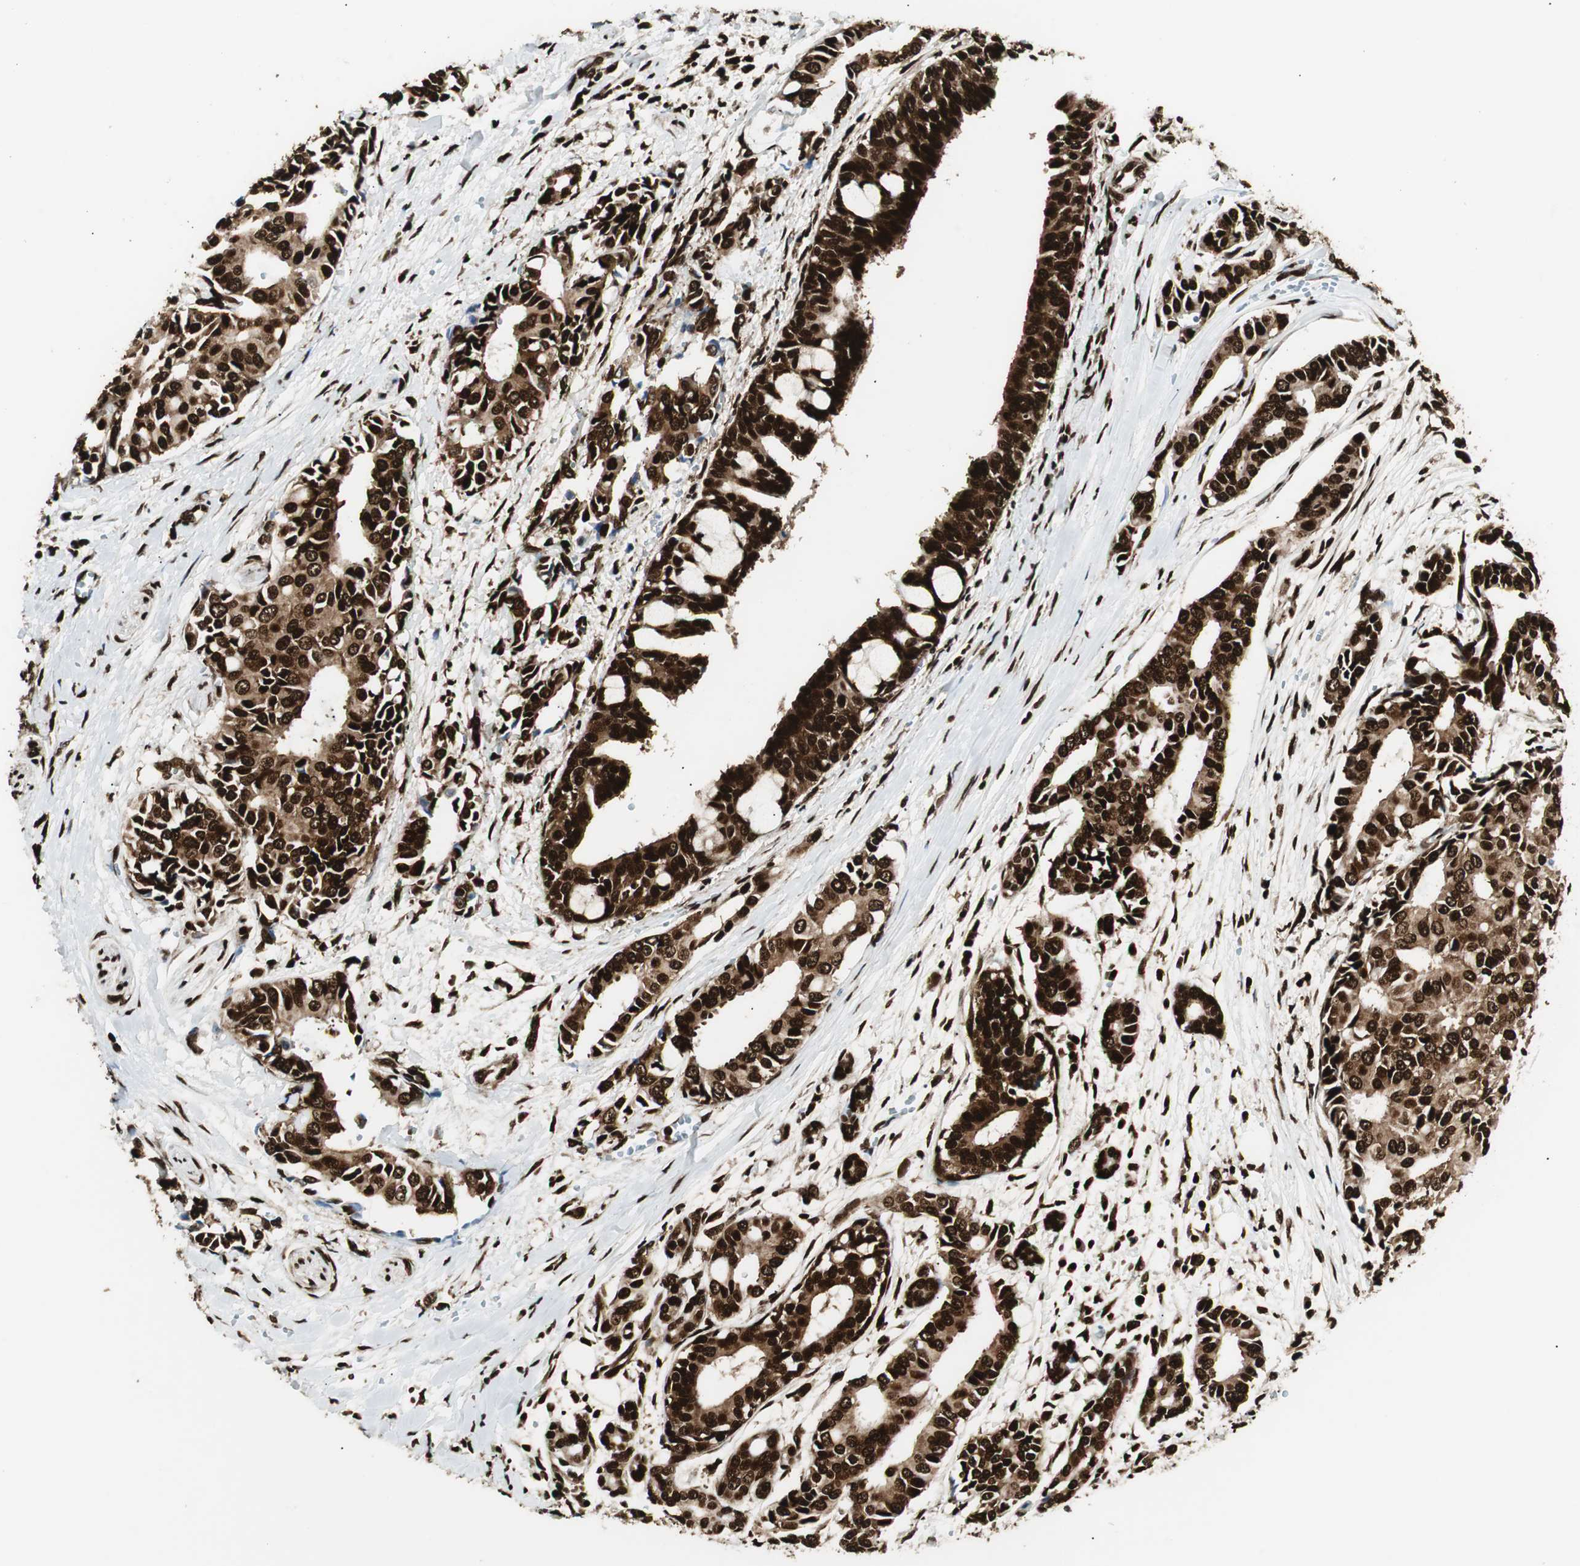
{"staining": {"intensity": "strong", "quantity": ">75%", "location": "cytoplasmic/membranous,nuclear"}, "tissue": "head and neck cancer", "cell_type": "Tumor cells", "image_type": "cancer", "snomed": [{"axis": "morphology", "description": "Adenocarcinoma, NOS"}, {"axis": "topography", "description": "Salivary gland"}, {"axis": "topography", "description": "Head-Neck"}], "caption": "This is an image of immunohistochemistry staining of head and neck cancer, which shows strong staining in the cytoplasmic/membranous and nuclear of tumor cells.", "gene": "EWSR1", "patient": {"sex": "female", "age": 59}}